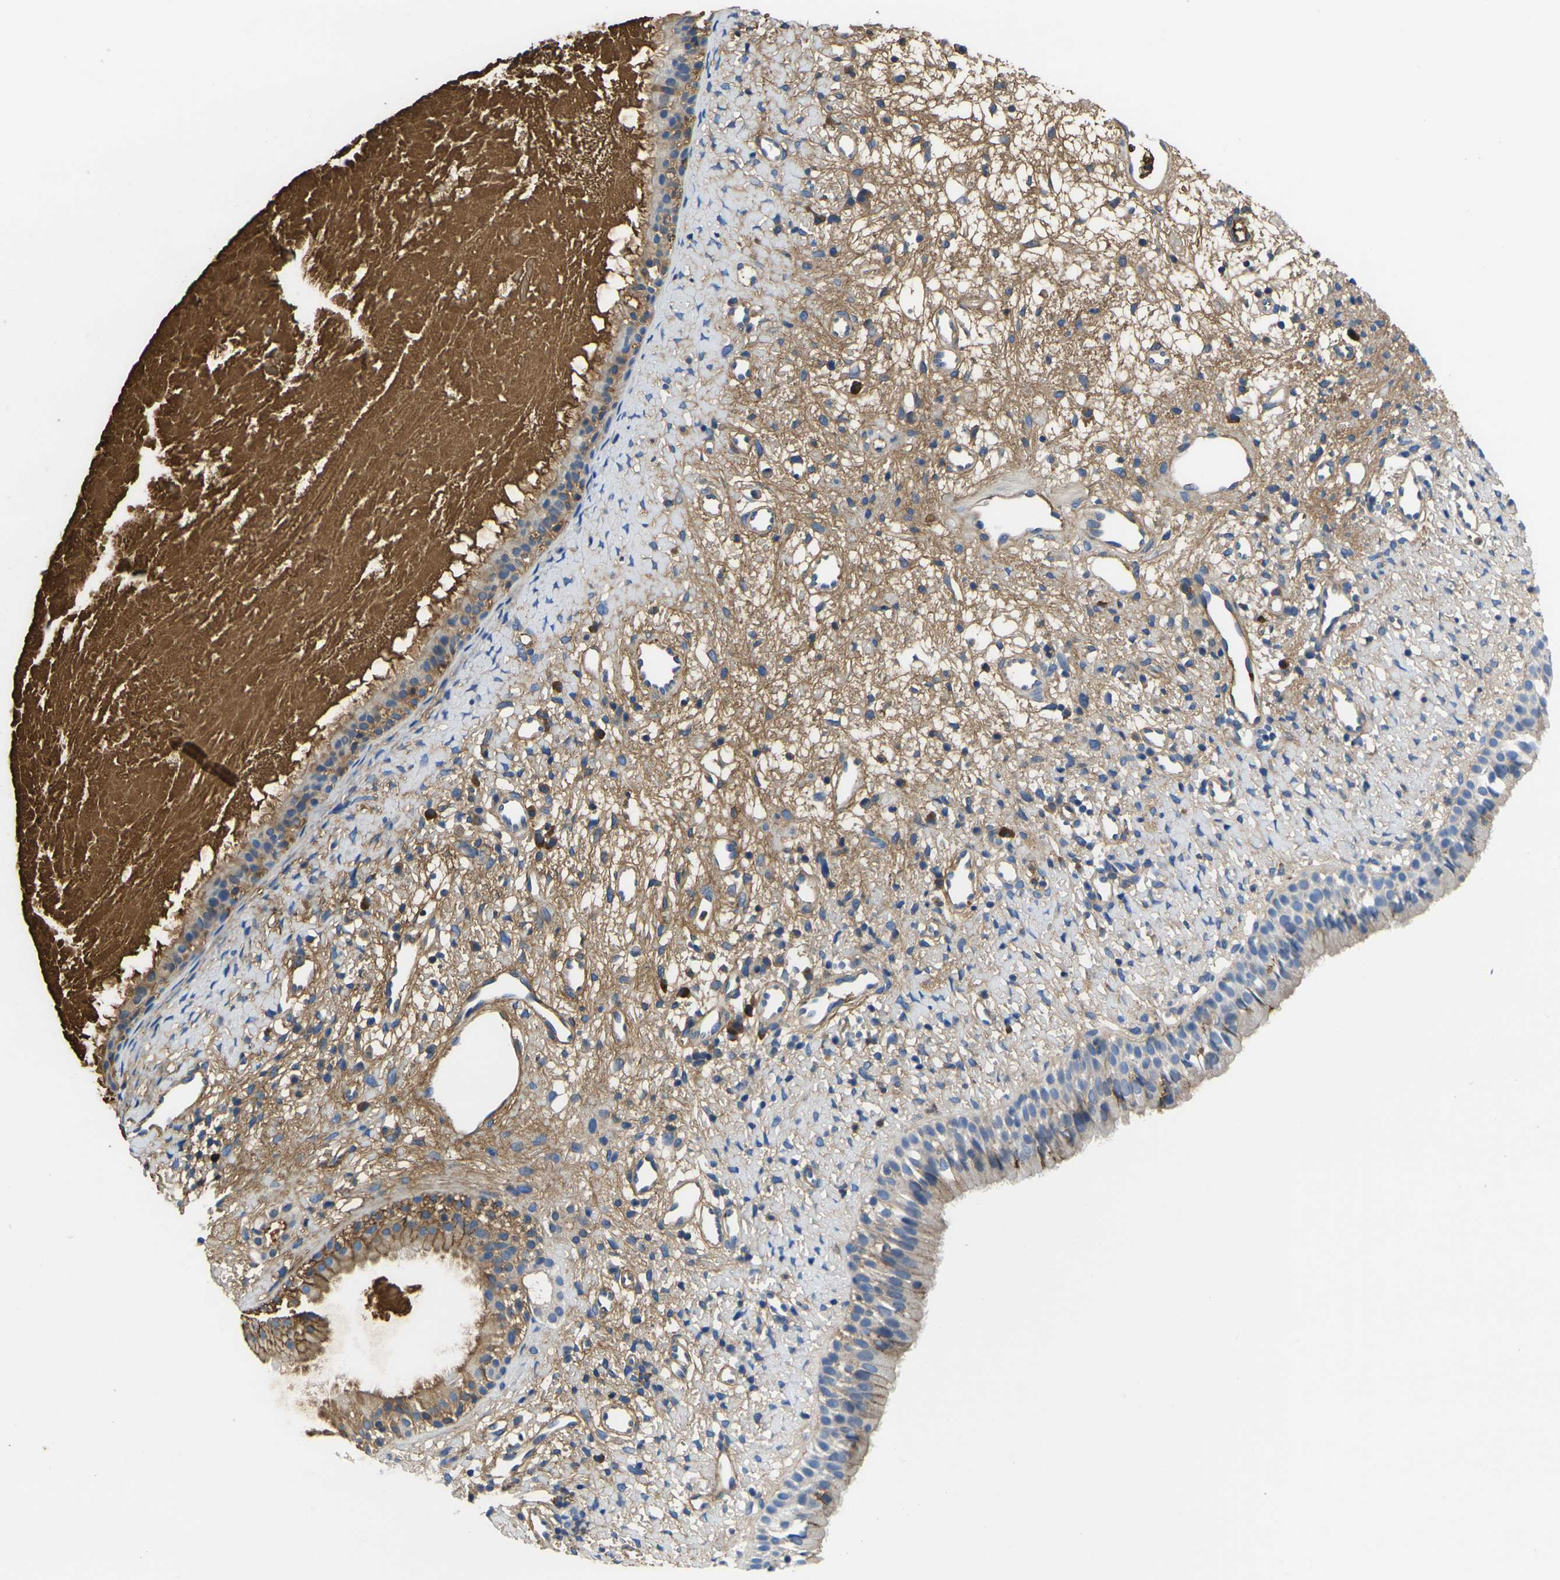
{"staining": {"intensity": "moderate", "quantity": "25%-75%", "location": "cytoplasmic/membranous"}, "tissue": "nasopharynx", "cell_type": "Respiratory epithelial cells", "image_type": "normal", "snomed": [{"axis": "morphology", "description": "Normal tissue, NOS"}, {"axis": "topography", "description": "Nasopharynx"}], "caption": "DAB (3,3'-diaminobenzidine) immunohistochemical staining of benign nasopharynx shows moderate cytoplasmic/membranous protein positivity in about 25%-75% of respiratory epithelial cells.", "gene": "GREM2", "patient": {"sex": "male", "age": 22}}